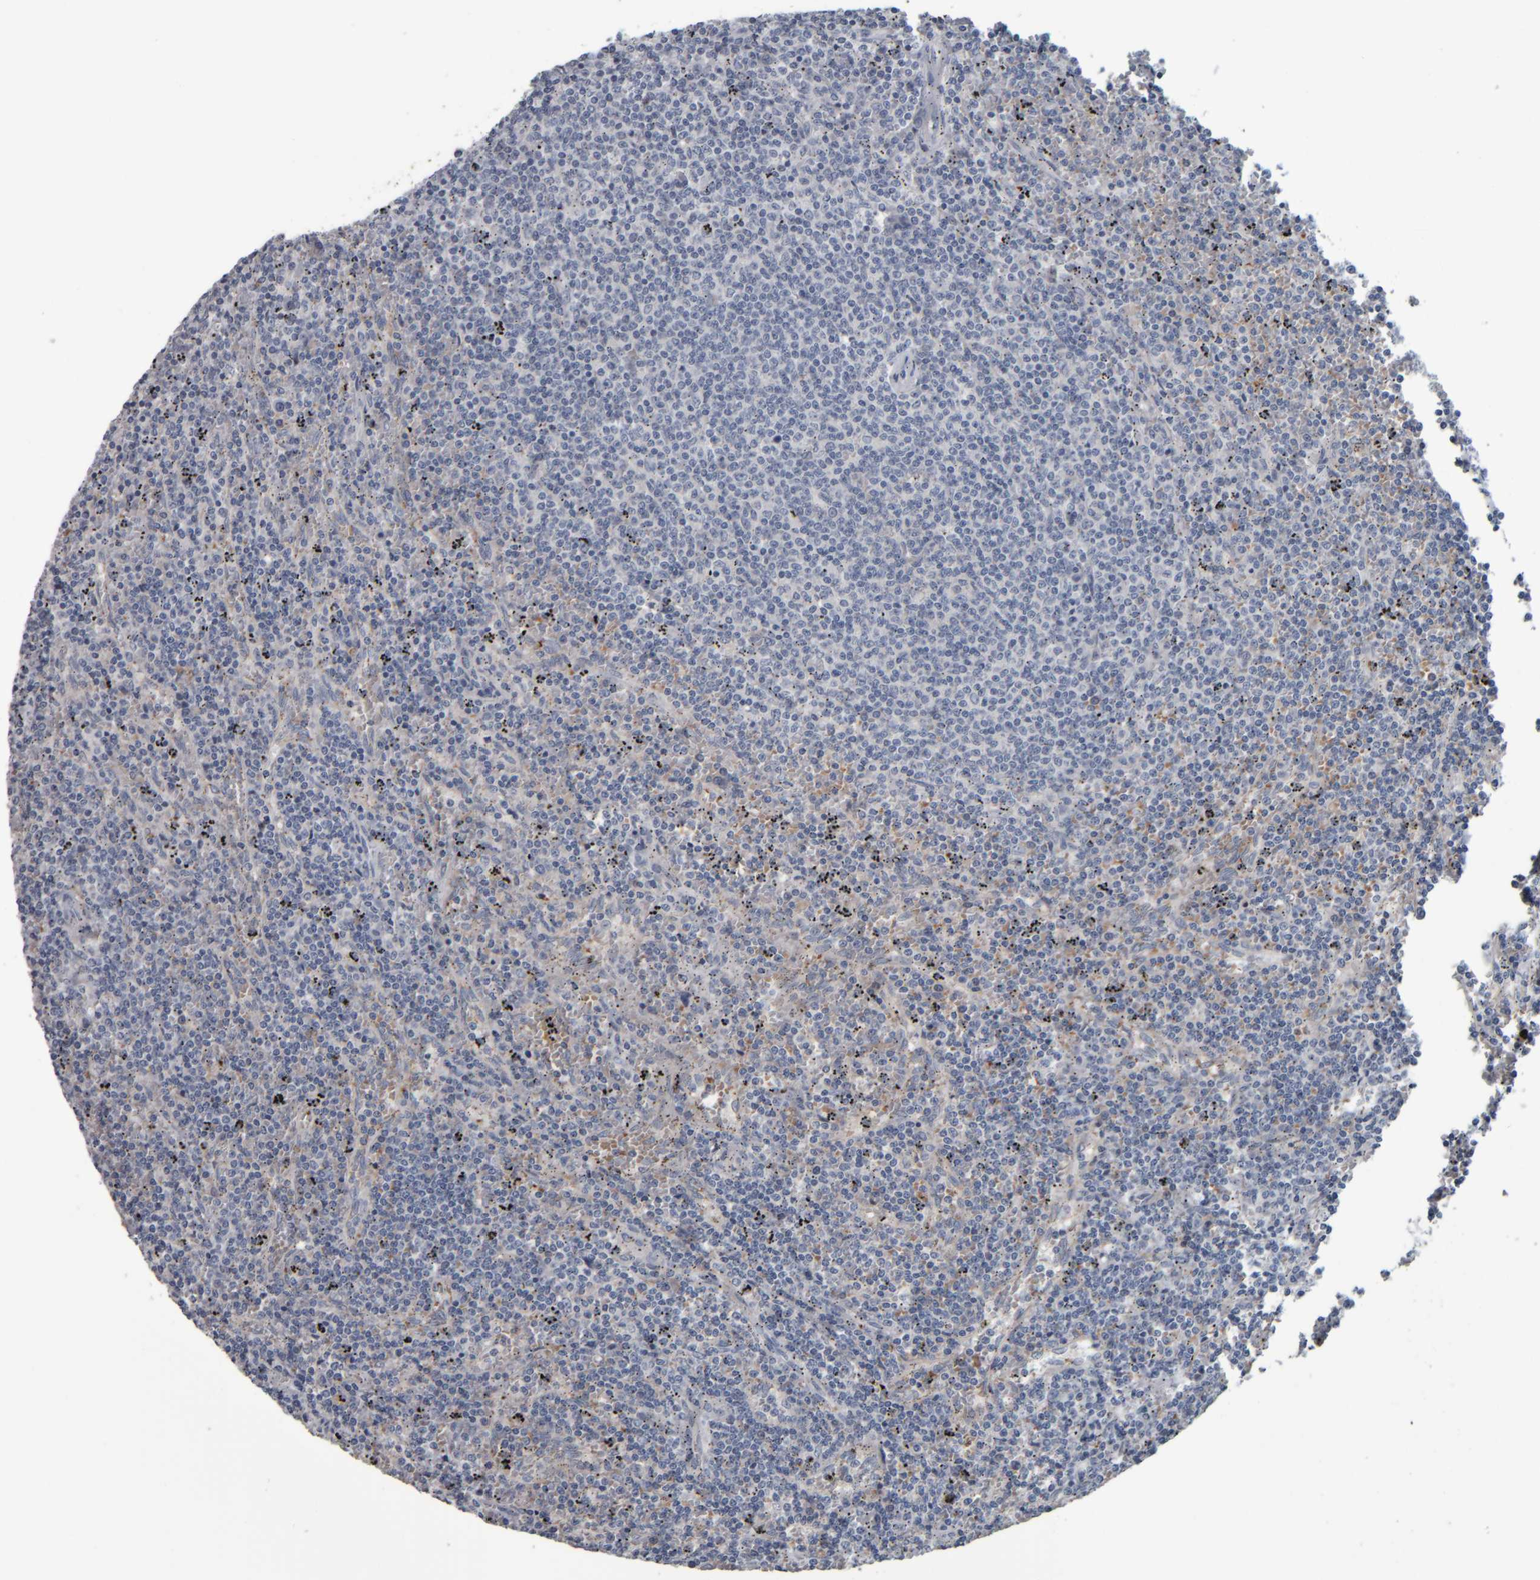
{"staining": {"intensity": "negative", "quantity": "none", "location": "none"}, "tissue": "lymphoma", "cell_type": "Tumor cells", "image_type": "cancer", "snomed": [{"axis": "morphology", "description": "Malignant lymphoma, non-Hodgkin's type, Low grade"}, {"axis": "topography", "description": "Spleen"}], "caption": "The immunohistochemistry (IHC) image has no significant staining in tumor cells of lymphoma tissue.", "gene": "CAVIN4", "patient": {"sex": "female", "age": 50}}